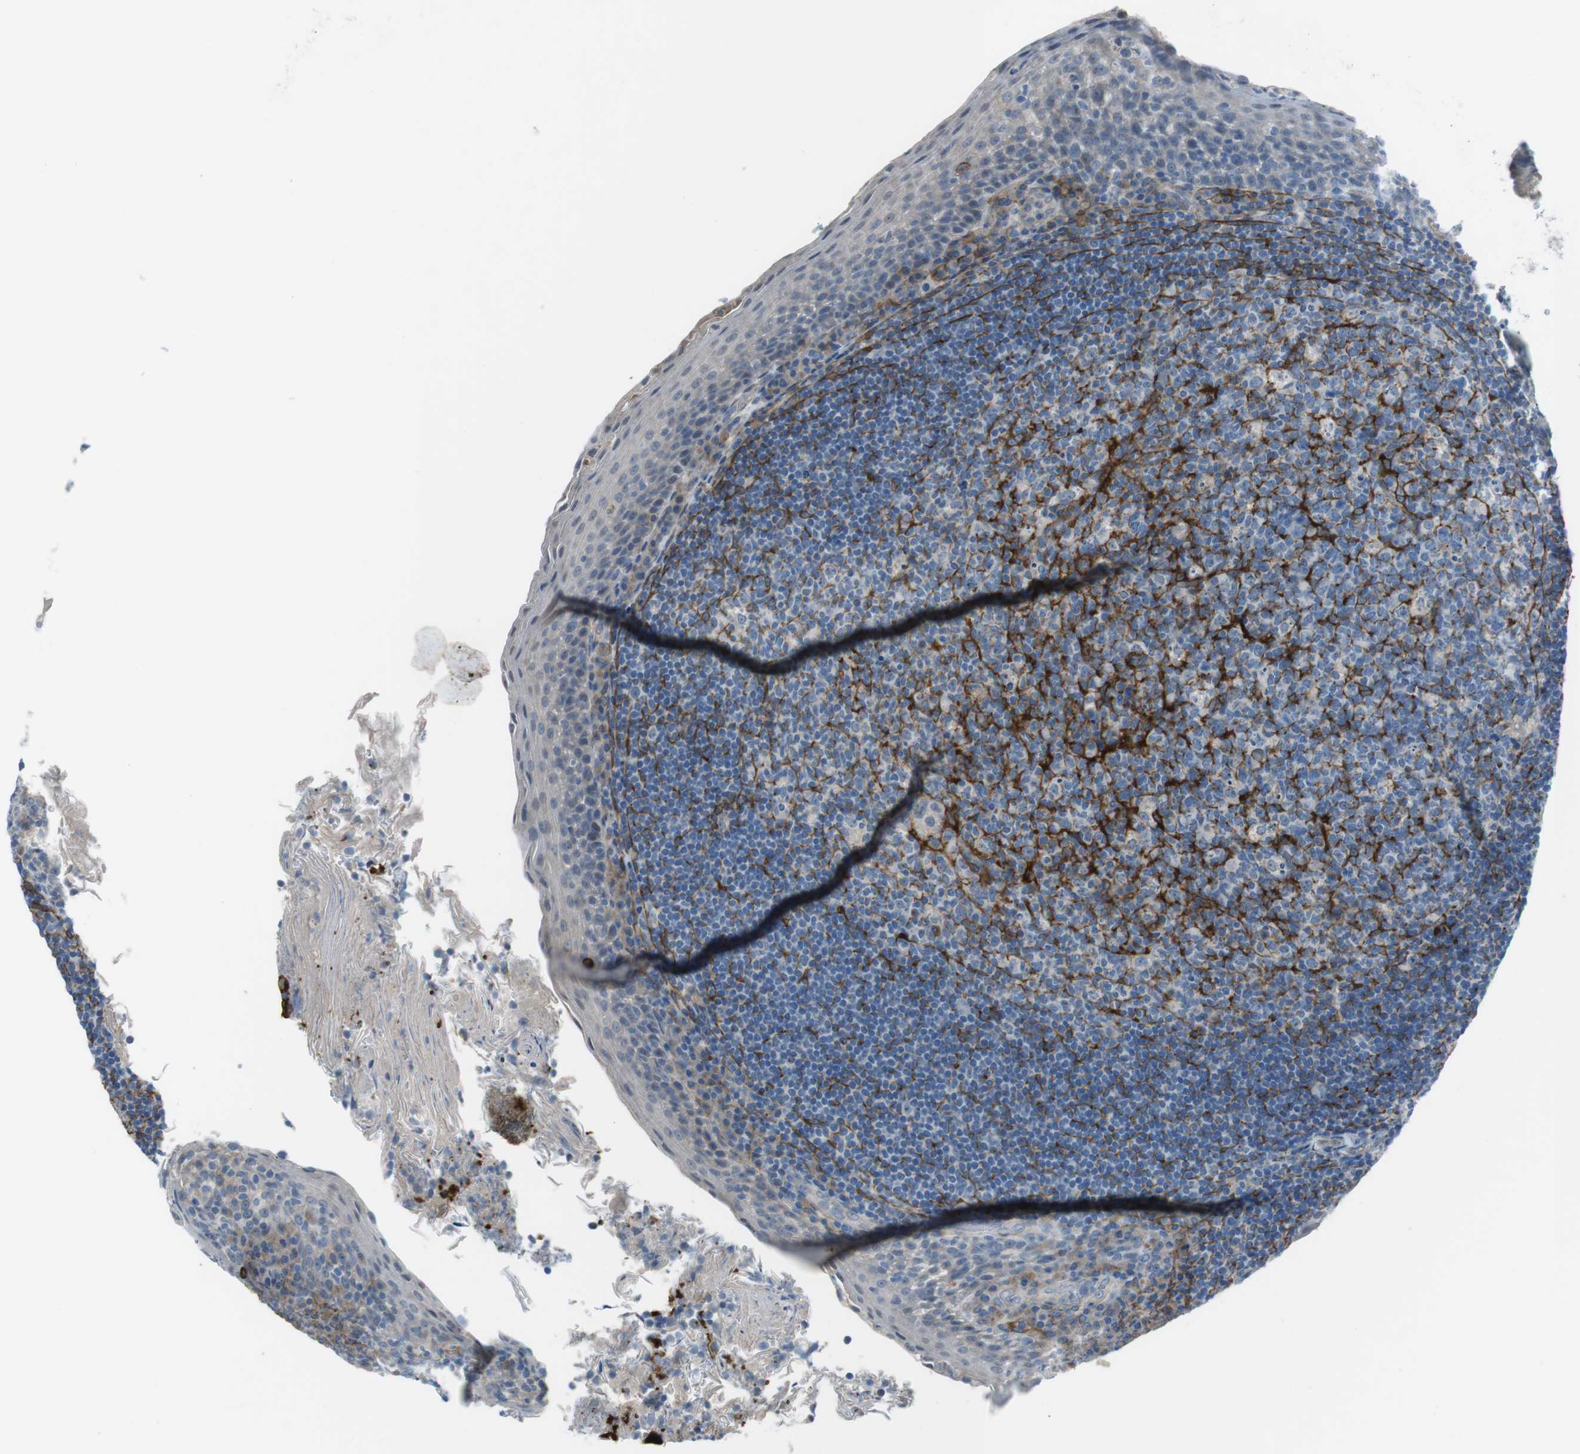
{"staining": {"intensity": "negative", "quantity": "none", "location": "none"}, "tissue": "tonsil", "cell_type": "Germinal center cells", "image_type": "normal", "snomed": [{"axis": "morphology", "description": "Normal tissue, NOS"}, {"axis": "topography", "description": "Tonsil"}], "caption": "This is an immunohistochemistry (IHC) histopathology image of benign tonsil. There is no positivity in germinal center cells.", "gene": "ANK2", "patient": {"sex": "male", "age": 17}}